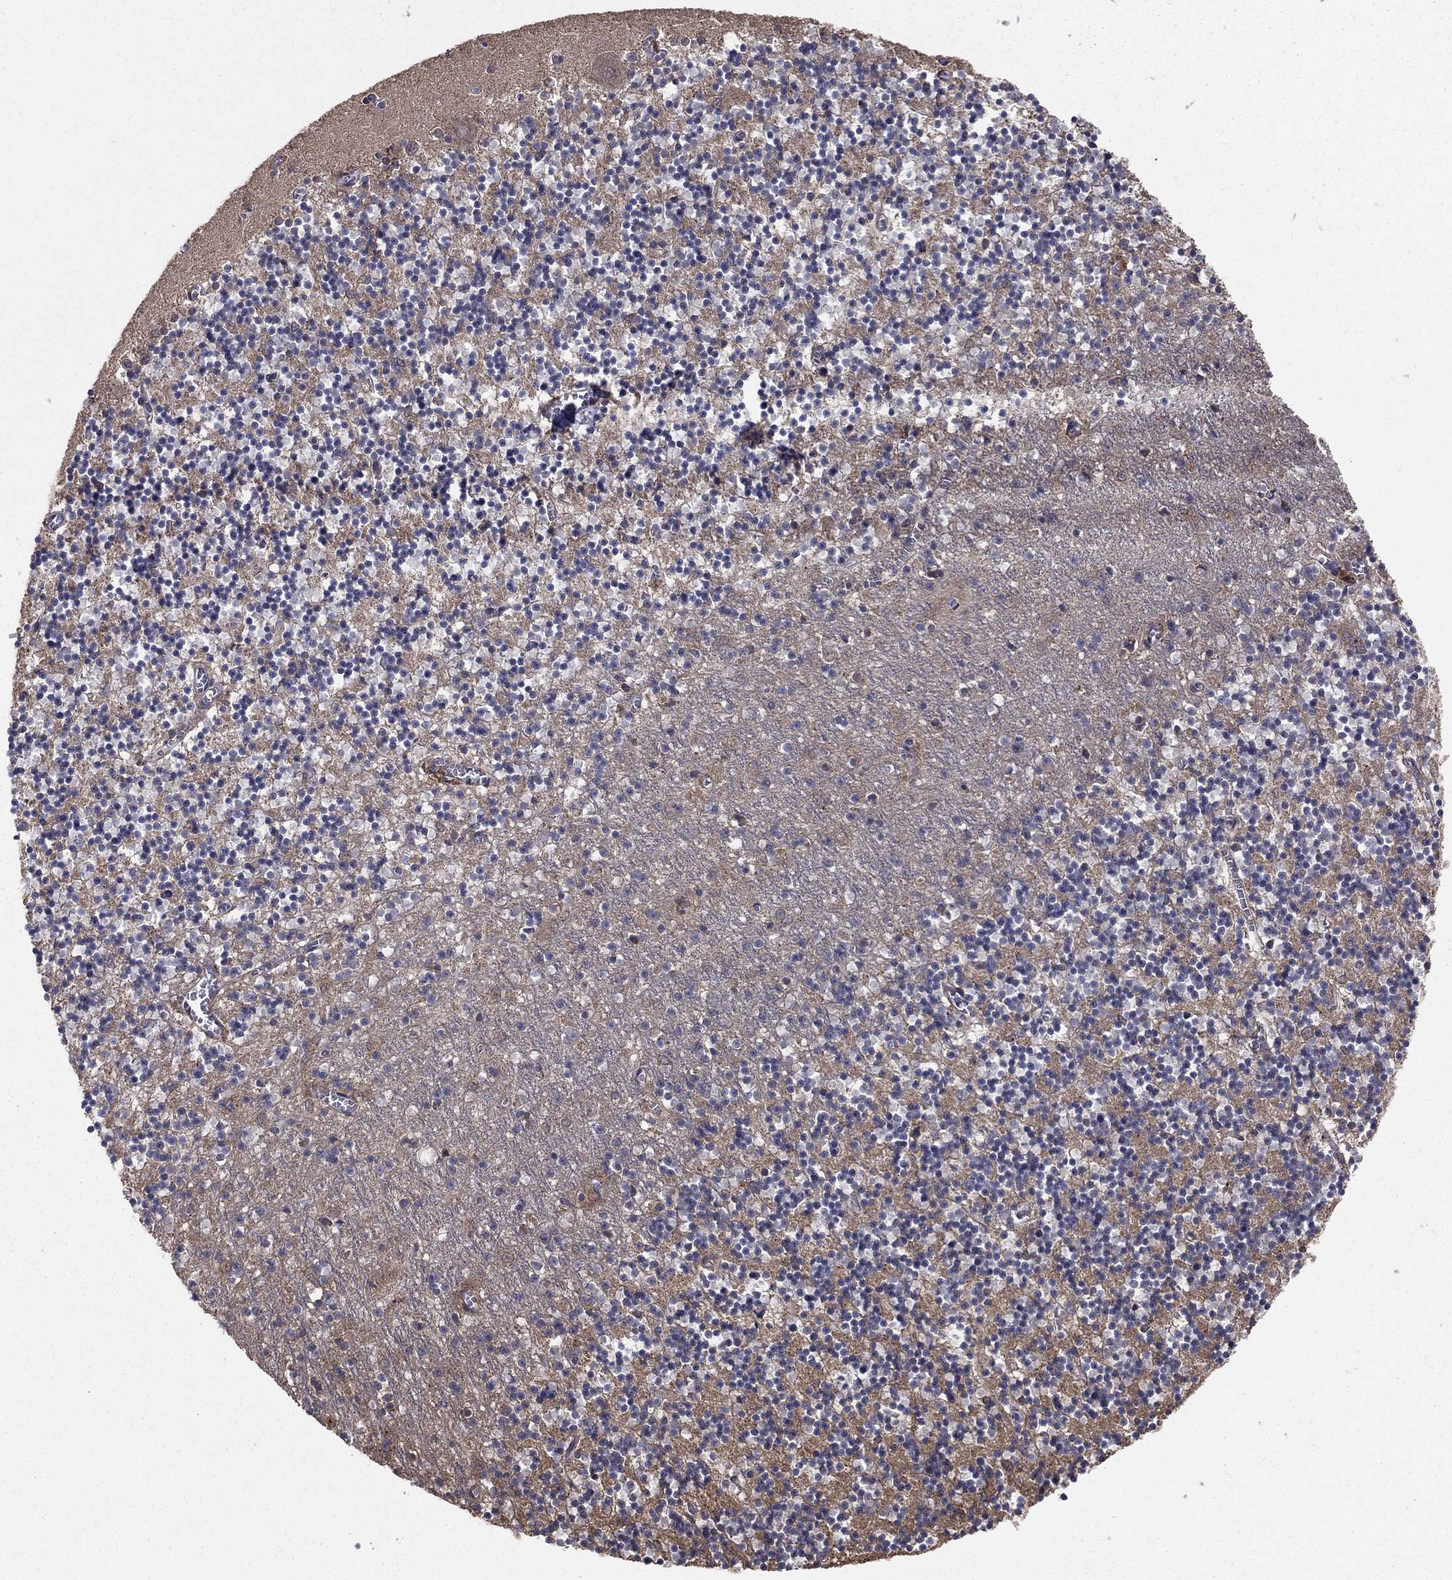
{"staining": {"intensity": "negative", "quantity": "none", "location": "none"}, "tissue": "cerebellum", "cell_type": "Cells in granular layer", "image_type": "normal", "snomed": [{"axis": "morphology", "description": "Normal tissue, NOS"}, {"axis": "topography", "description": "Cerebellum"}], "caption": "Immunohistochemistry (IHC) of normal cerebellum exhibits no expression in cells in granular layer.", "gene": "BABAM2", "patient": {"sex": "female", "age": 64}}